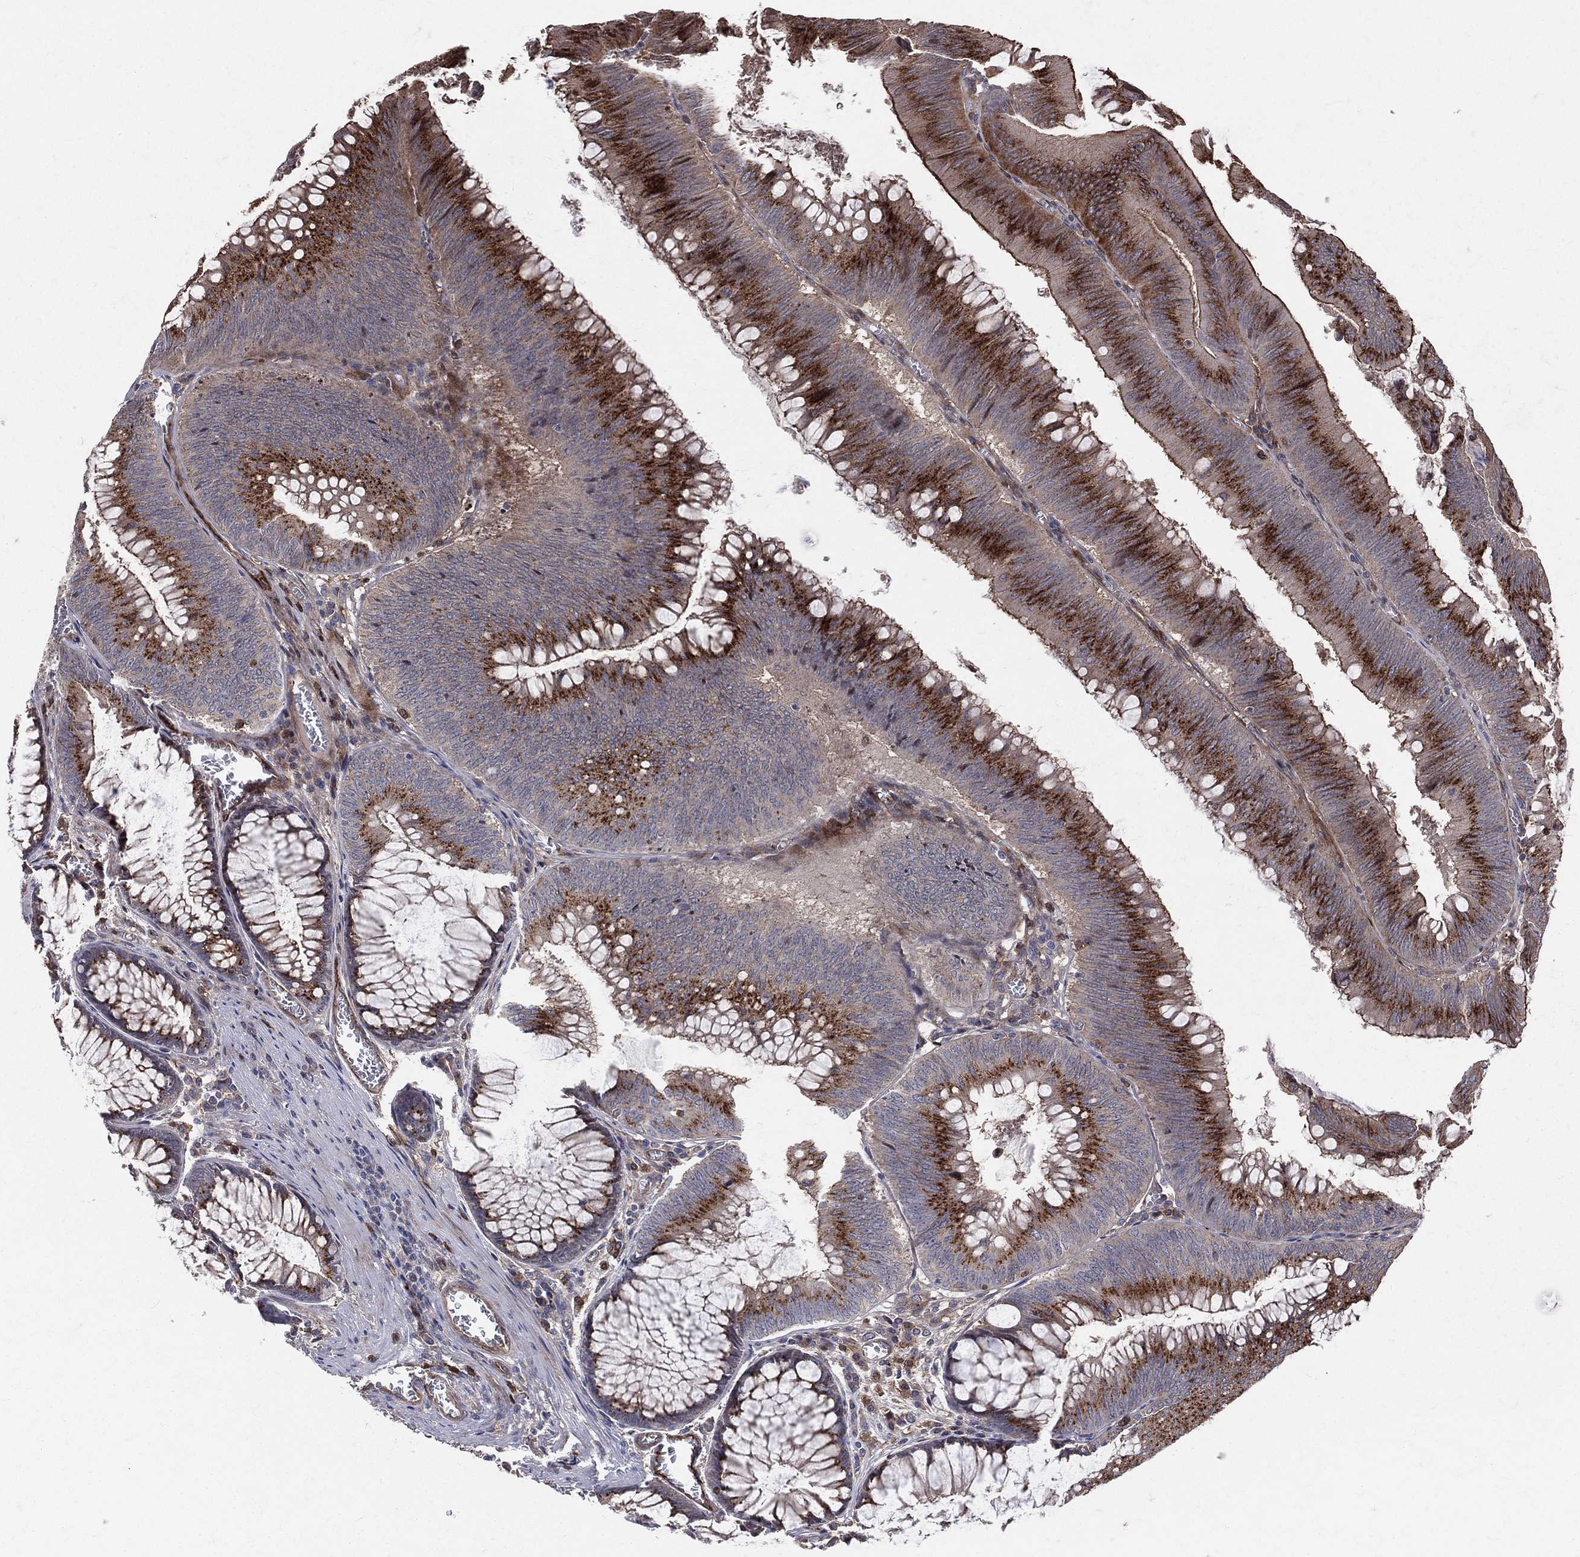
{"staining": {"intensity": "strong", "quantity": ">75%", "location": "cytoplasmic/membranous"}, "tissue": "colorectal cancer", "cell_type": "Tumor cells", "image_type": "cancer", "snomed": [{"axis": "morphology", "description": "Adenocarcinoma, NOS"}, {"axis": "topography", "description": "Rectum"}], "caption": "Protein analysis of adenocarcinoma (colorectal) tissue shows strong cytoplasmic/membranous positivity in approximately >75% of tumor cells.", "gene": "ENTPD1", "patient": {"sex": "female", "age": 72}}